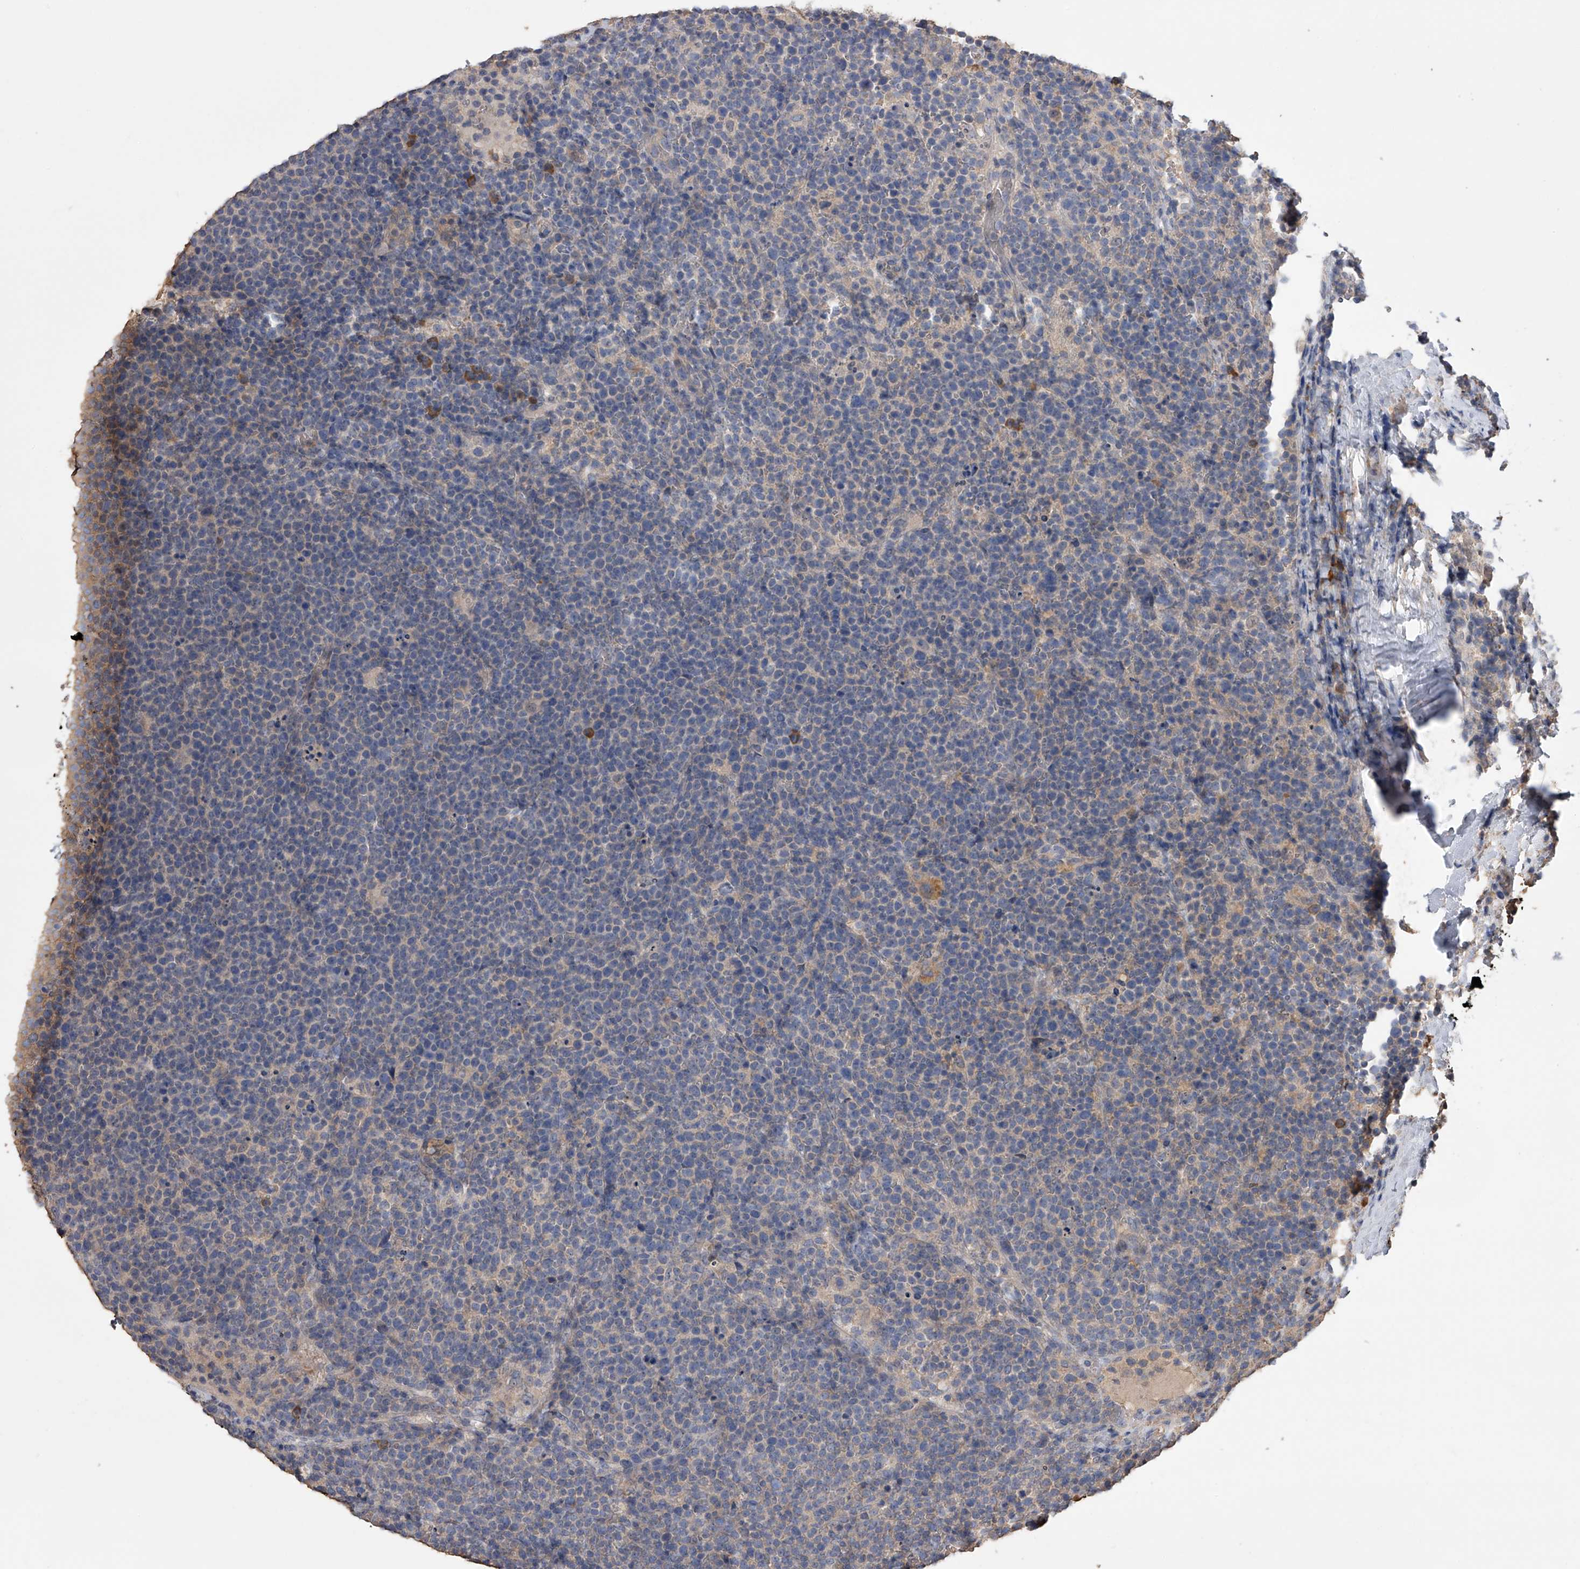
{"staining": {"intensity": "negative", "quantity": "none", "location": "none"}, "tissue": "lymphoma", "cell_type": "Tumor cells", "image_type": "cancer", "snomed": [{"axis": "morphology", "description": "Malignant lymphoma, non-Hodgkin's type, High grade"}, {"axis": "topography", "description": "Lymph node"}], "caption": "Immunohistochemical staining of malignant lymphoma, non-Hodgkin's type (high-grade) shows no significant expression in tumor cells.", "gene": "ZNF343", "patient": {"sex": "male", "age": 61}}